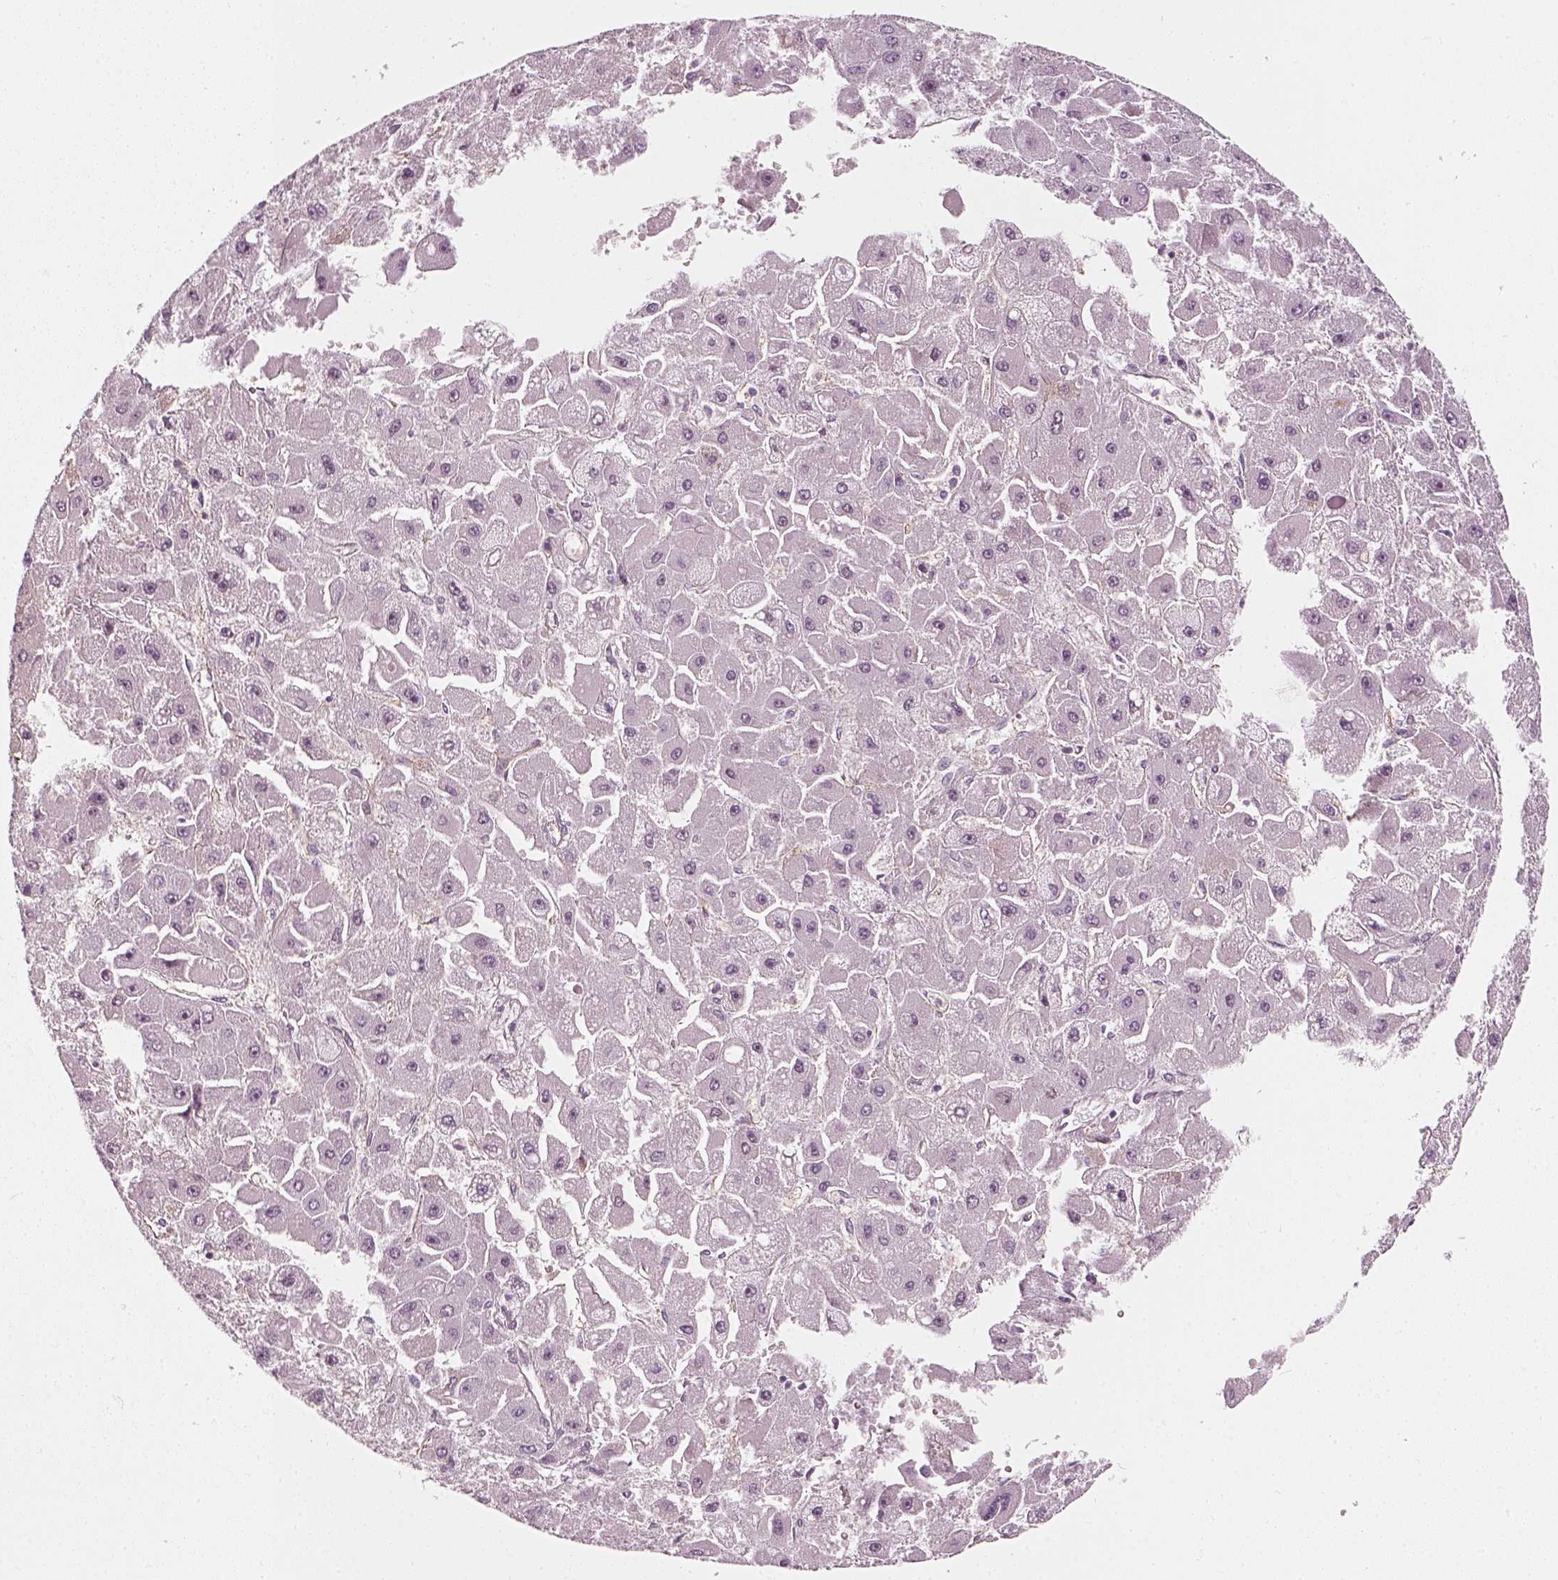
{"staining": {"intensity": "negative", "quantity": "none", "location": "none"}, "tissue": "liver cancer", "cell_type": "Tumor cells", "image_type": "cancer", "snomed": [{"axis": "morphology", "description": "Carcinoma, Hepatocellular, NOS"}, {"axis": "topography", "description": "Liver"}], "caption": "The immunohistochemistry histopathology image has no significant positivity in tumor cells of liver hepatocellular carcinoma tissue.", "gene": "DNASE1L1", "patient": {"sex": "female", "age": 25}}